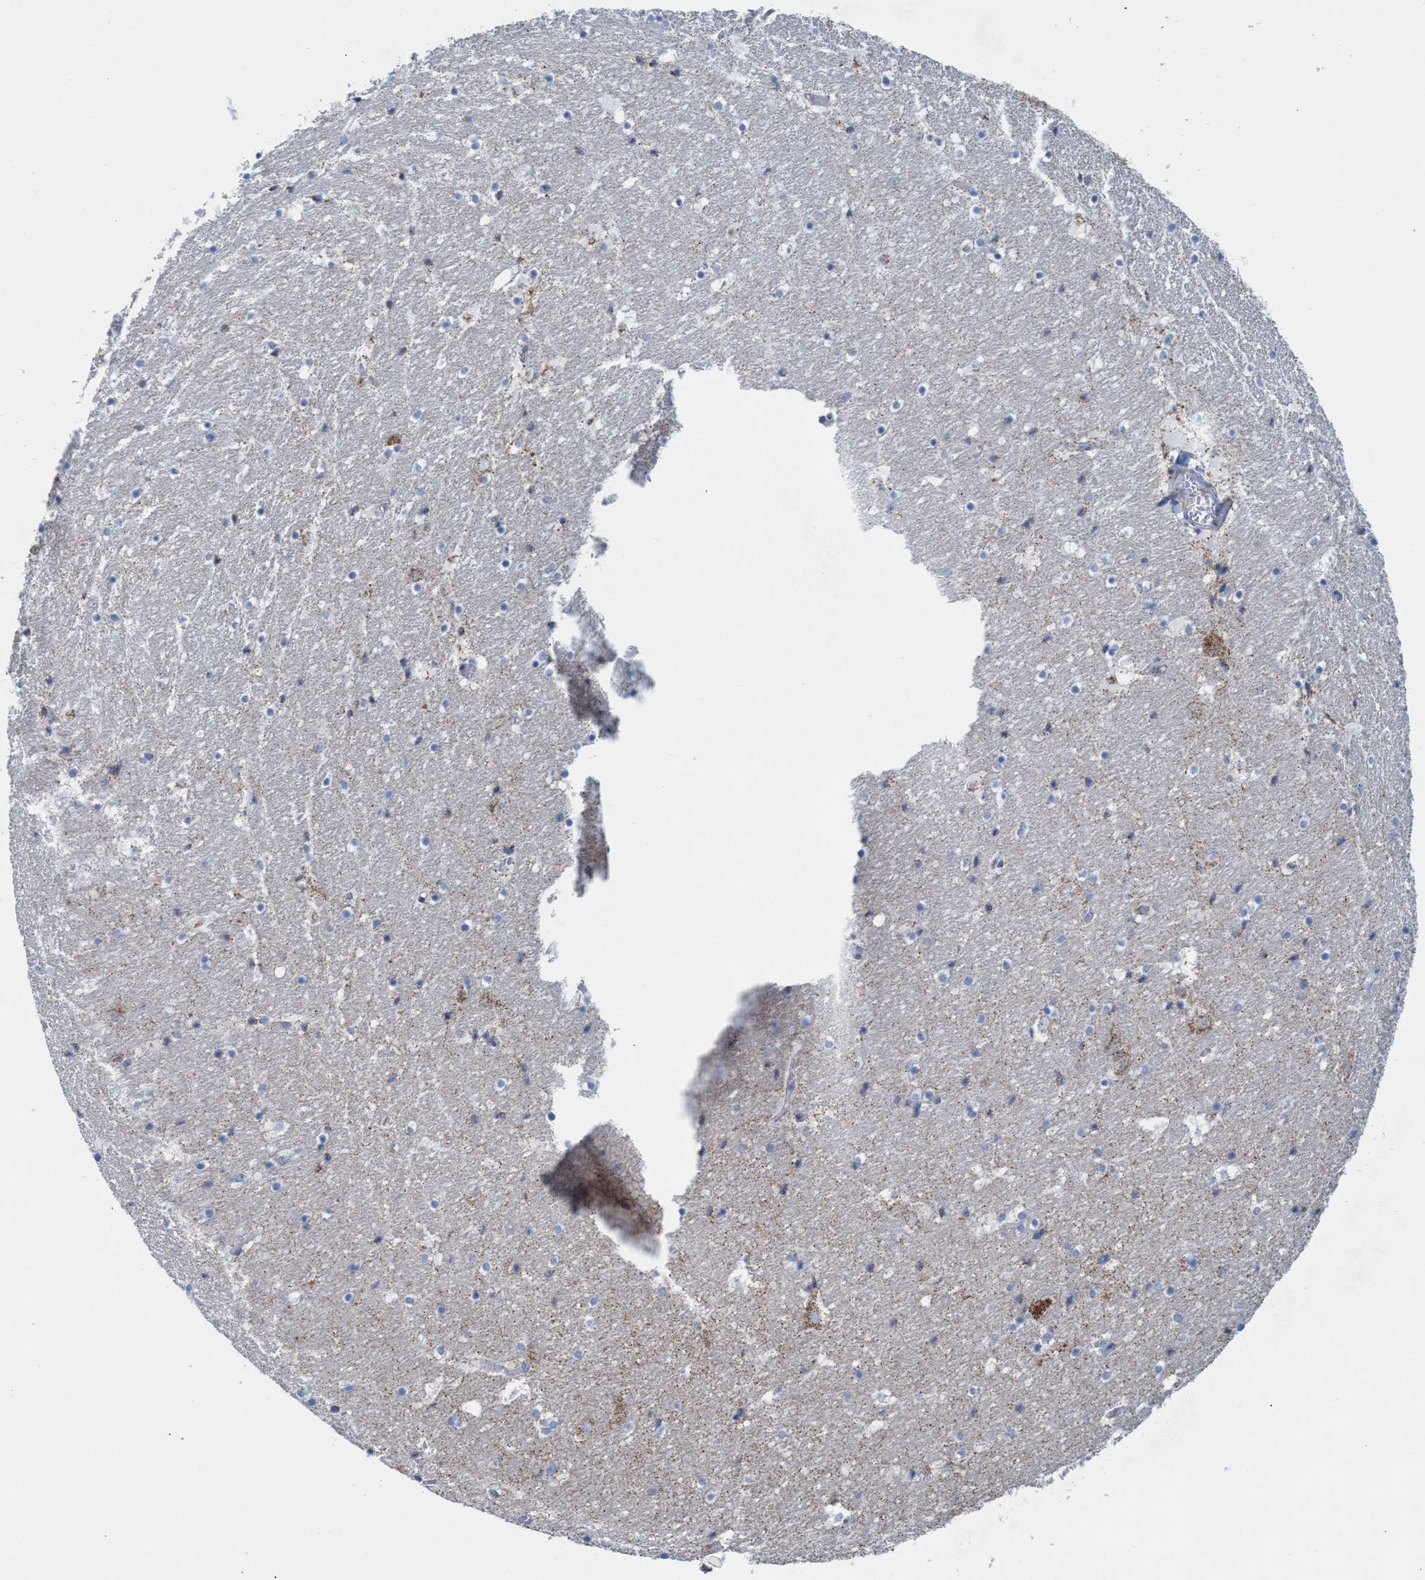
{"staining": {"intensity": "moderate", "quantity": "<25%", "location": "cytoplasmic/membranous"}, "tissue": "hippocampus", "cell_type": "Glial cells", "image_type": "normal", "snomed": [{"axis": "morphology", "description": "Normal tissue, NOS"}, {"axis": "topography", "description": "Hippocampus"}], "caption": "Immunohistochemistry (IHC) micrograph of normal hippocampus: human hippocampus stained using immunohistochemistry (IHC) exhibits low levels of moderate protein expression localized specifically in the cytoplasmic/membranous of glial cells, appearing as a cytoplasmic/membranous brown color.", "gene": "GGA3", "patient": {"sex": "male", "age": 45}}